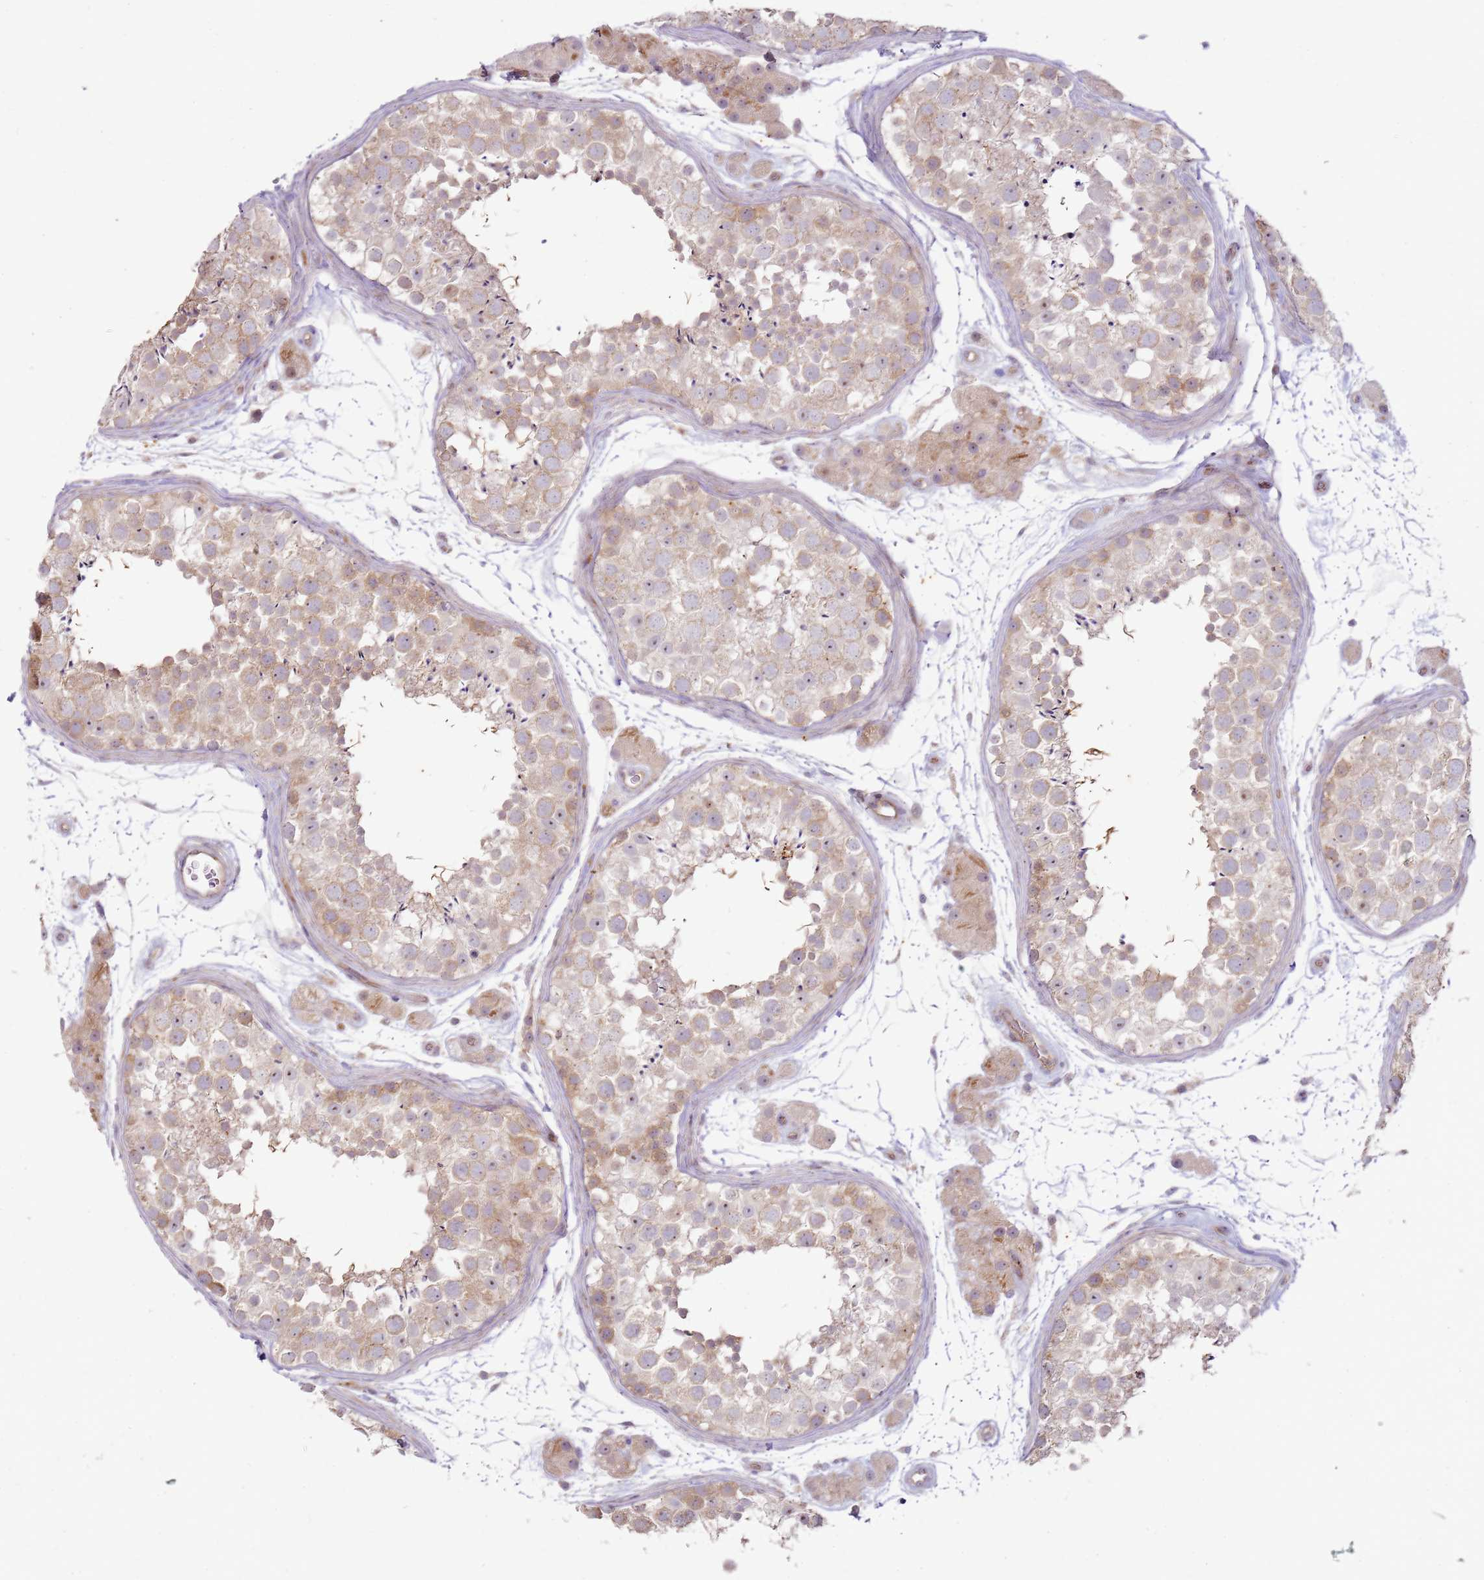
{"staining": {"intensity": "moderate", "quantity": "25%-75%", "location": "cytoplasmic/membranous,nuclear"}, "tissue": "testis", "cell_type": "Cells in seminiferous ducts", "image_type": "normal", "snomed": [{"axis": "morphology", "description": "Normal tissue, NOS"}, {"axis": "topography", "description": "Testis"}], "caption": "This photomicrograph demonstrates immunohistochemistry staining of unremarkable testis, with medium moderate cytoplasmic/membranous,nuclear positivity in about 25%-75% of cells in seminiferous ducts.", "gene": "GRAP", "patient": {"sex": "male", "age": 41}}